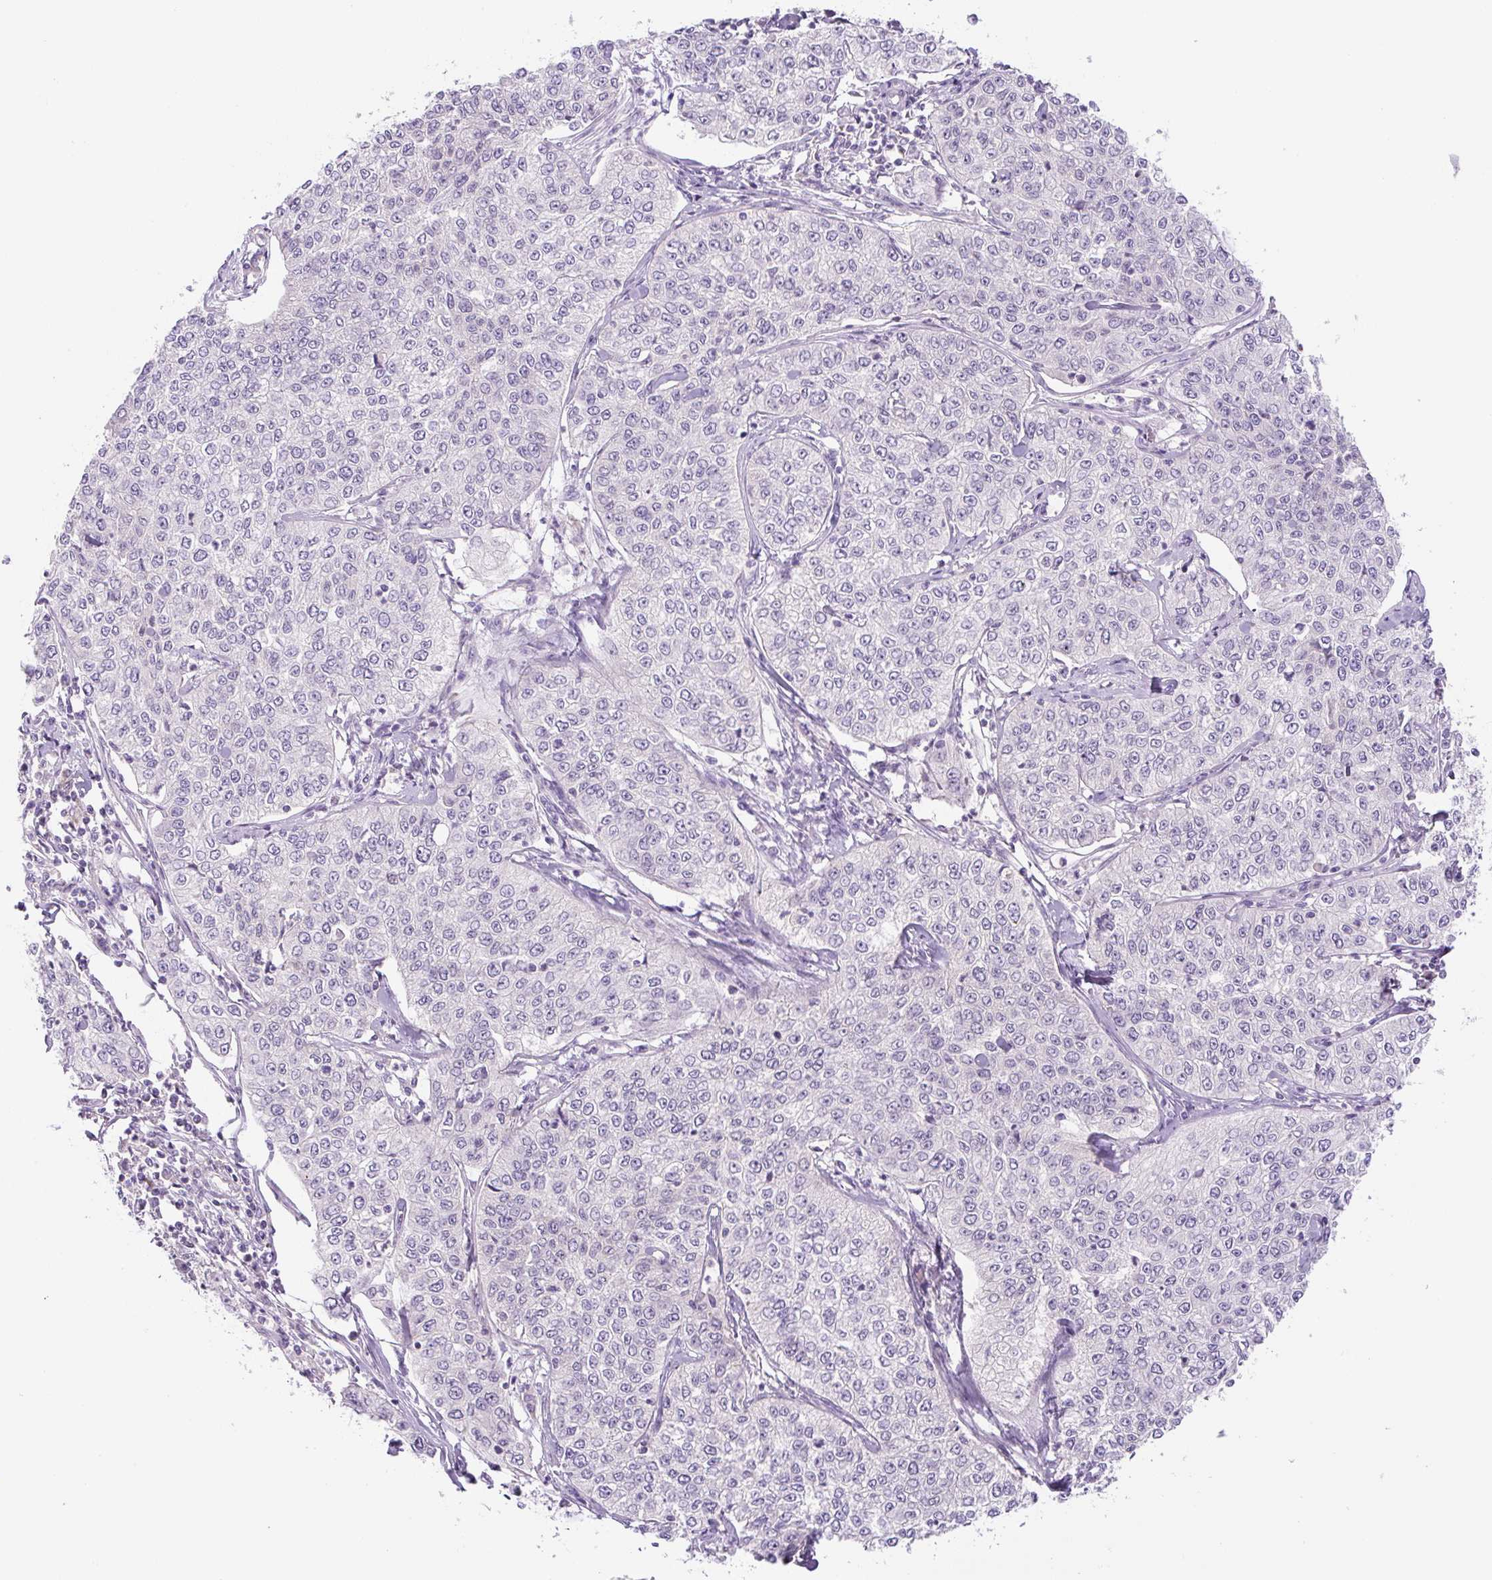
{"staining": {"intensity": "negative", "quantity": "none", "location": "none"}, "tissue": "cervical cancer", "cell_type": "Tumor cells", "image_type": "cancer", "snomed": [{"axis": "morphology", "description": "Squamous cell carcinoma, NOS"}, {"axis": "topography", "description": "Cervix"}], "caption": "A photomicrograph of human squamous cell carcinoma (cervical) is negative for staining in tumor cells. Brightfield microscopy of IHC stained with DAB (brown) and hematoxylin (blue), captured at high magnification.", "gene": "UBL3", "patient": {"sex": "female", "age": 35}}